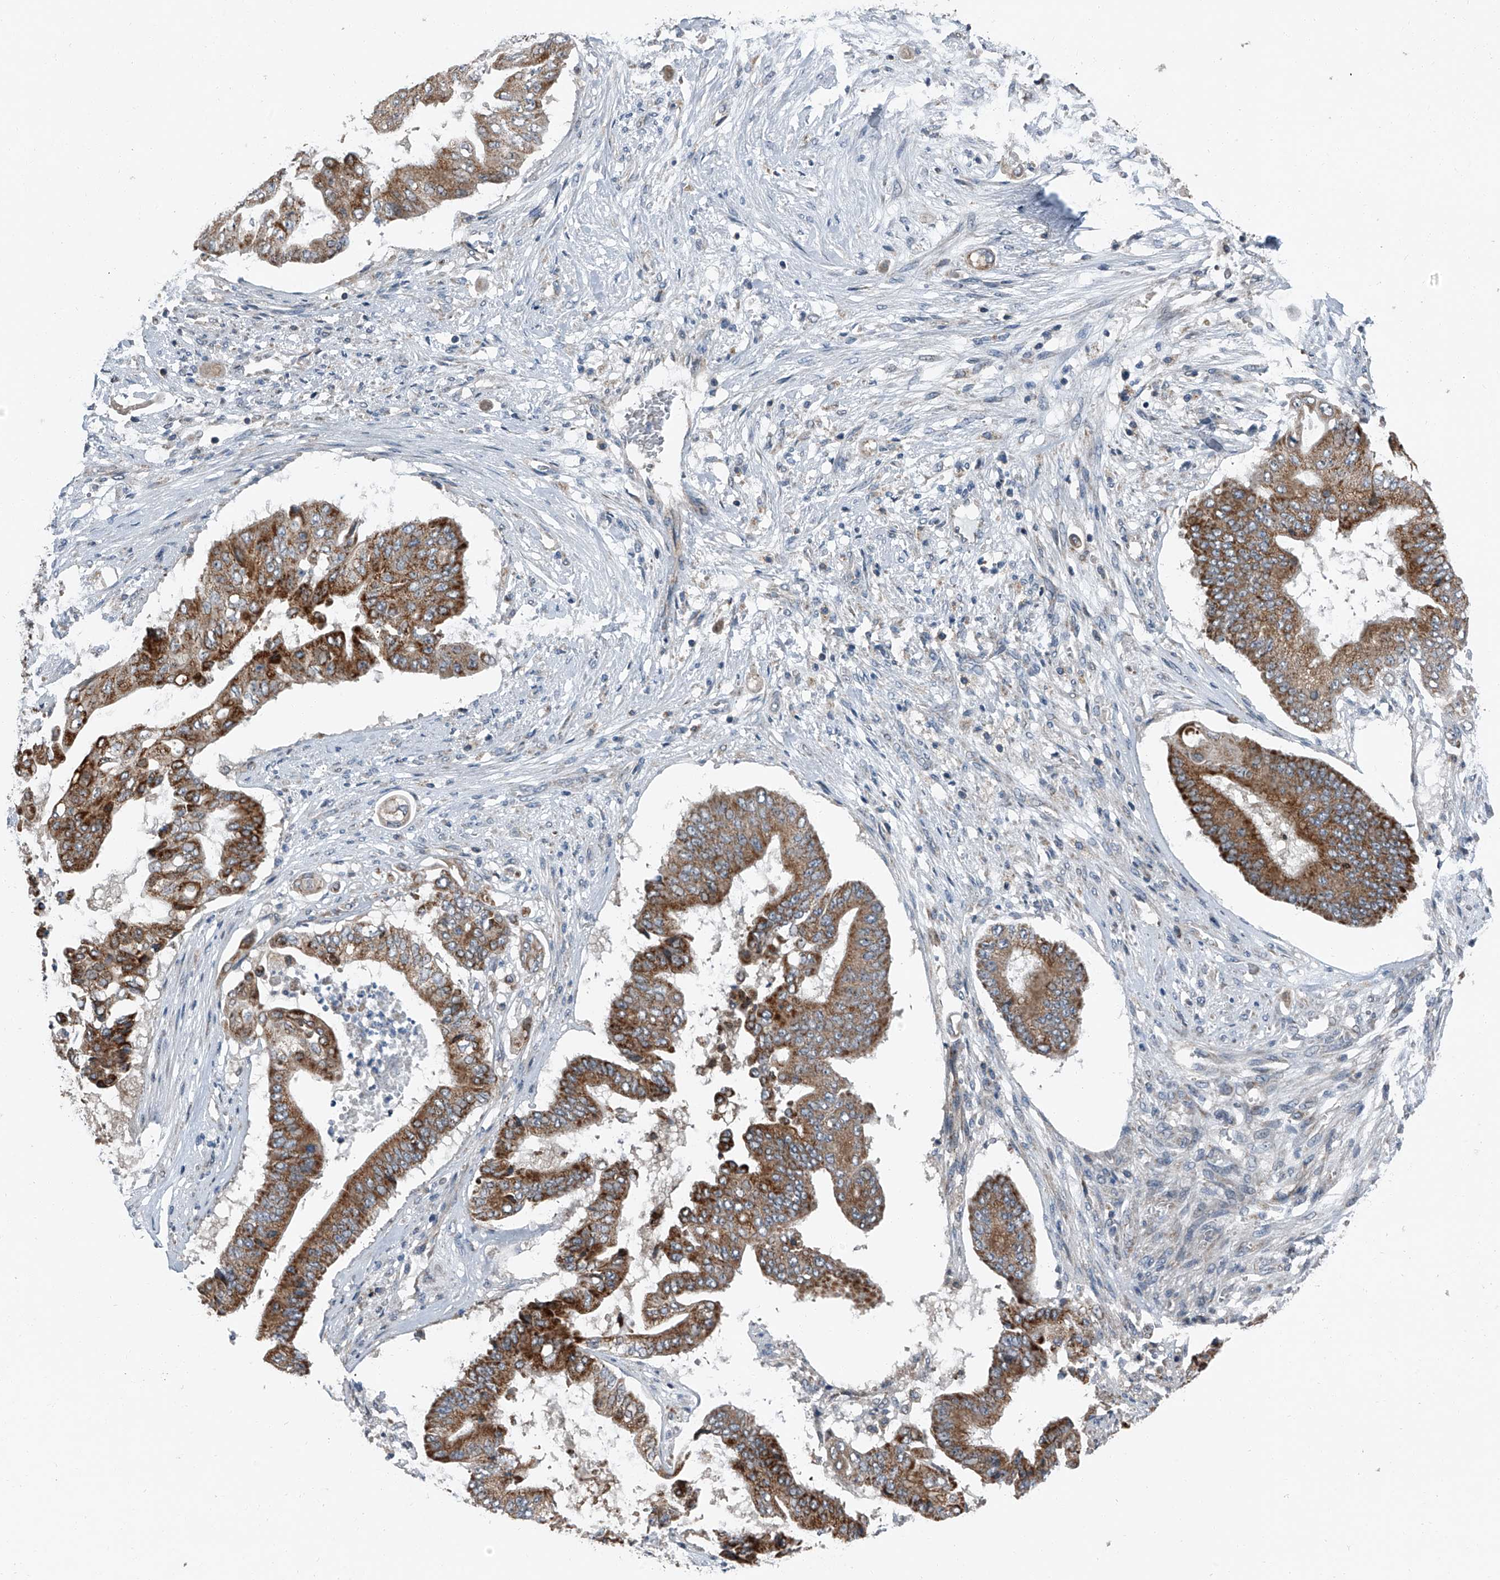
{"staining": {"intensity": "strong", "quantity": "25%-75%", "location": "cytoplasmic/membranous"}, "tissue": "pancreatic cancer", "cell_type": "Tumor cells", "image_type": "cancer", "snomed": [{"axis": "morphology", "description": "Adenocarcinoma, NOS"}, {"axis": "topography", "description": "Pancreas"}], "caption": "Immunohistochemical staining of human pancreatic cancer demonstrates strong cytoplasmic/membranous protein expression in about 25%-75% of tumor cells.", "gene": "CHRNA7", "patient": {"sex": "female", "age": 77}}